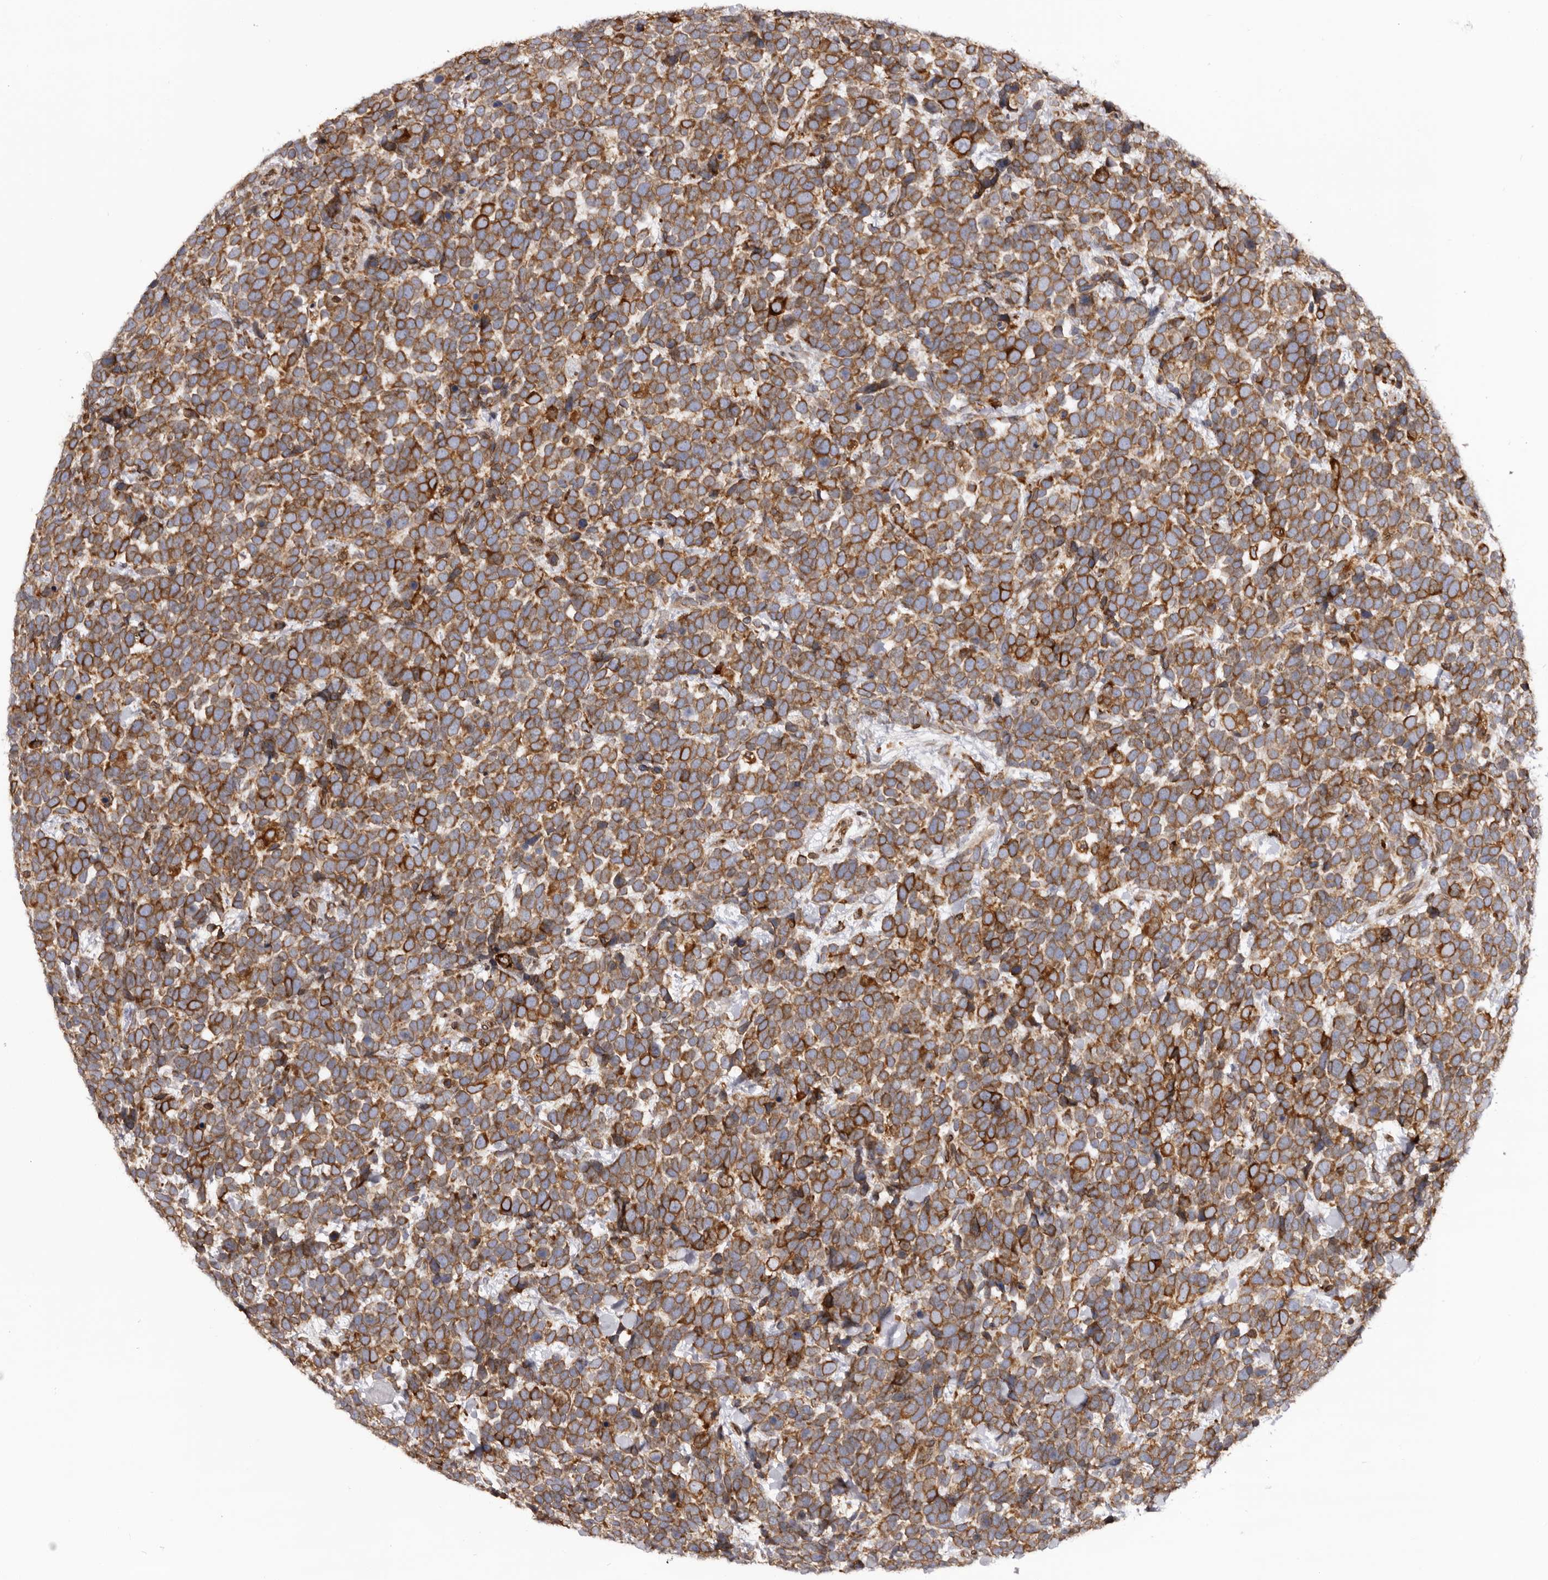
{"staining": {"intensity": "moderate", "quantity": ">75%", "location": "cytoplasmic/membranous"}, "tissue": "urothelial cancer", "cell_type": "Tumor cells", "image_type": "cancer", "snomed": [{"axis": "morphology", "description": "Urothelial carcinoma, High grade"}, {"axis": "topography", "description": "Urinary bladder"}], "caption": "High-power microscopy captured an immunohistochemistry (IHC) micrograph of high-grade urothelial carcinoma, revealing moderate cytoplasmic/membranous positivity in approximately >75% of tumor cells. (DAB IHC with brightfield microscopy, high magnification).", "gene": "C4orf3", "patient": {"sex": "female", "age": 82}}